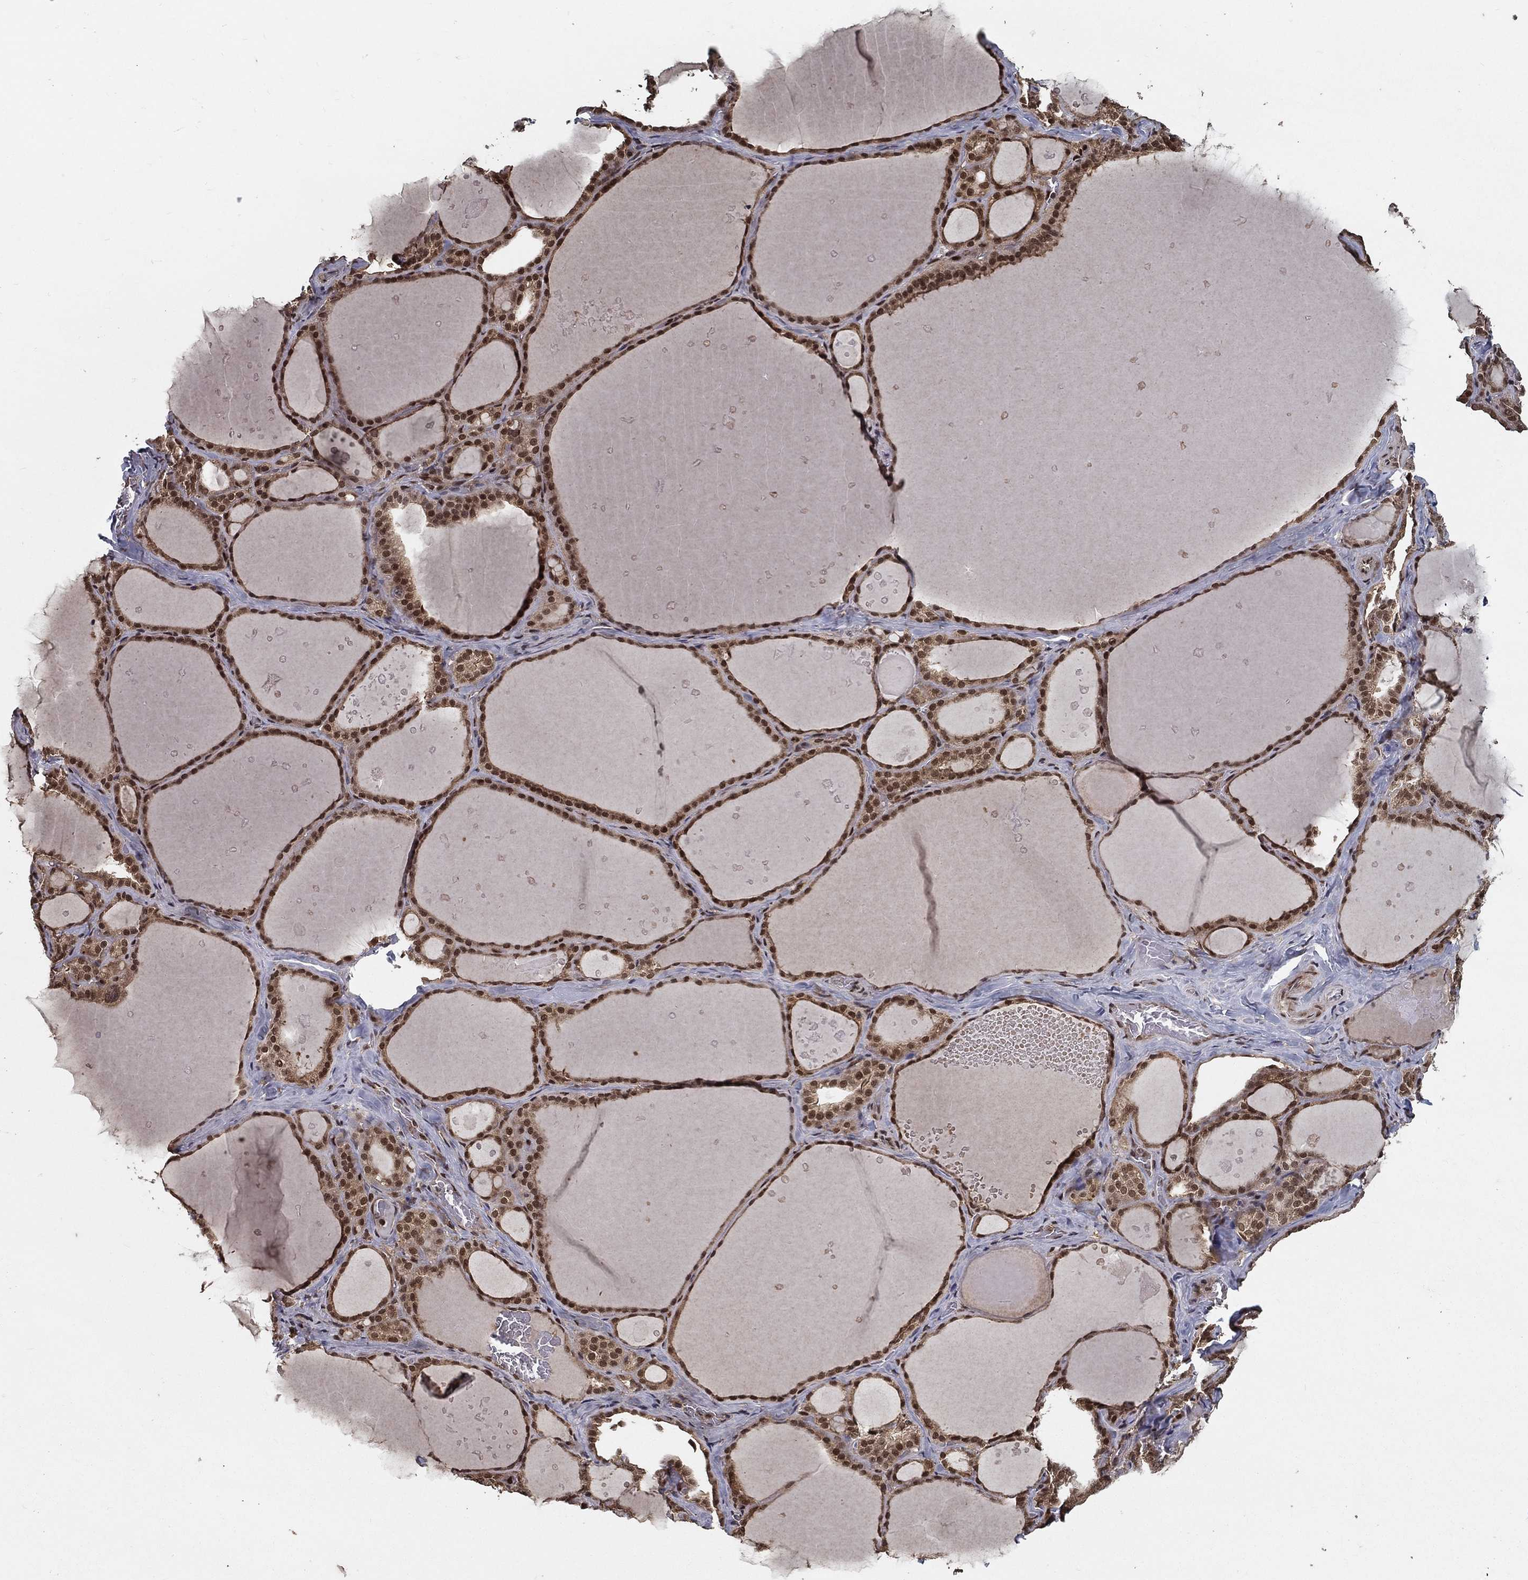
{"staining": {"intensity": "moderate", "quantity": ">75%", "location": "cytoplasmic/membranous,nuclear"}, "tissue": "thyroid gland", "cell_type": "Glandular cells", "image_type": "normal", "snomed": [{"axis": "morphology", "description": "Normal tissue, NOS"}, {"axis": "topography", "description": "Thyroid gland"}], "caption": "An IHC micrograph of unremarkable tissue is shown. Protein staining in brown labels moderate cytoplasmic/membranous,nuclear positivity in thyroid gland within glandular cells. (Stains: DAB in brown, nuclei in blue, Microscopy: brightfield microscopy at high magnification).", "gene": "CARM1", "patient": {"sex": "male", "age": 63}}